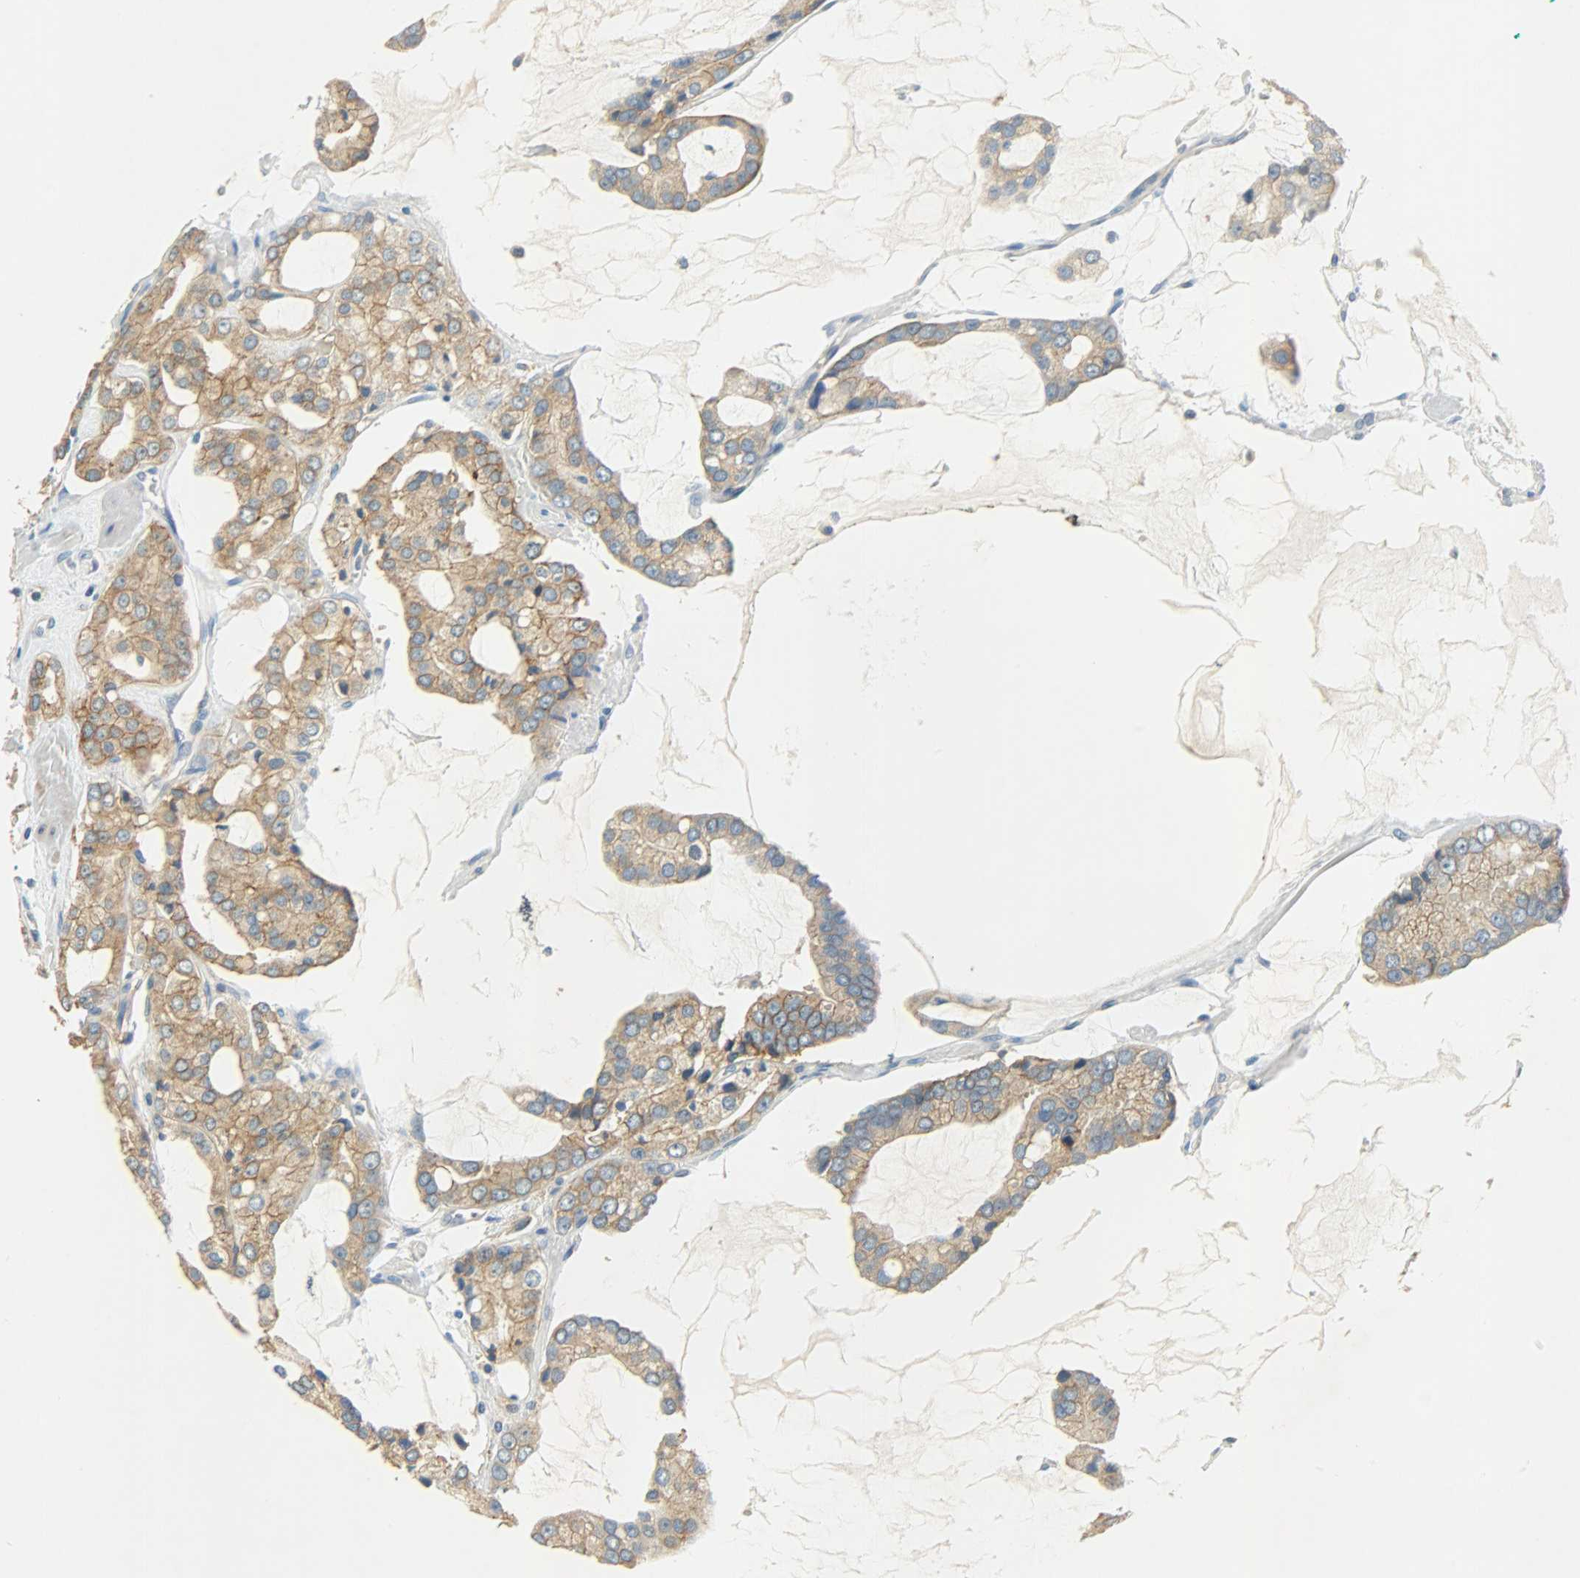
{"staining": {"intensity": "moderate", "quantity": ">75%", "location": "cytoplasmic/membranous"}, "tissue": "prostate cancer", "cell_type": "Tumor cells", "image_type": "cancer", "snomed": [{"axis": "morphology", "description": "Adenocarcinoma, High grade"}, {"axis": "topography", "description": "Prostate"}], "caption": "Tumor cells demonstrate medium levels of moderate cytoplasmic/membranous positivity in approximately >75% of cells in human prostate cancer (high-grade adenocarcinoma). Ihc stains the protein in brown and the nuclei are stained blue.", "gene": "DSG2", "patient": {"sex": "male", "age": 67}}